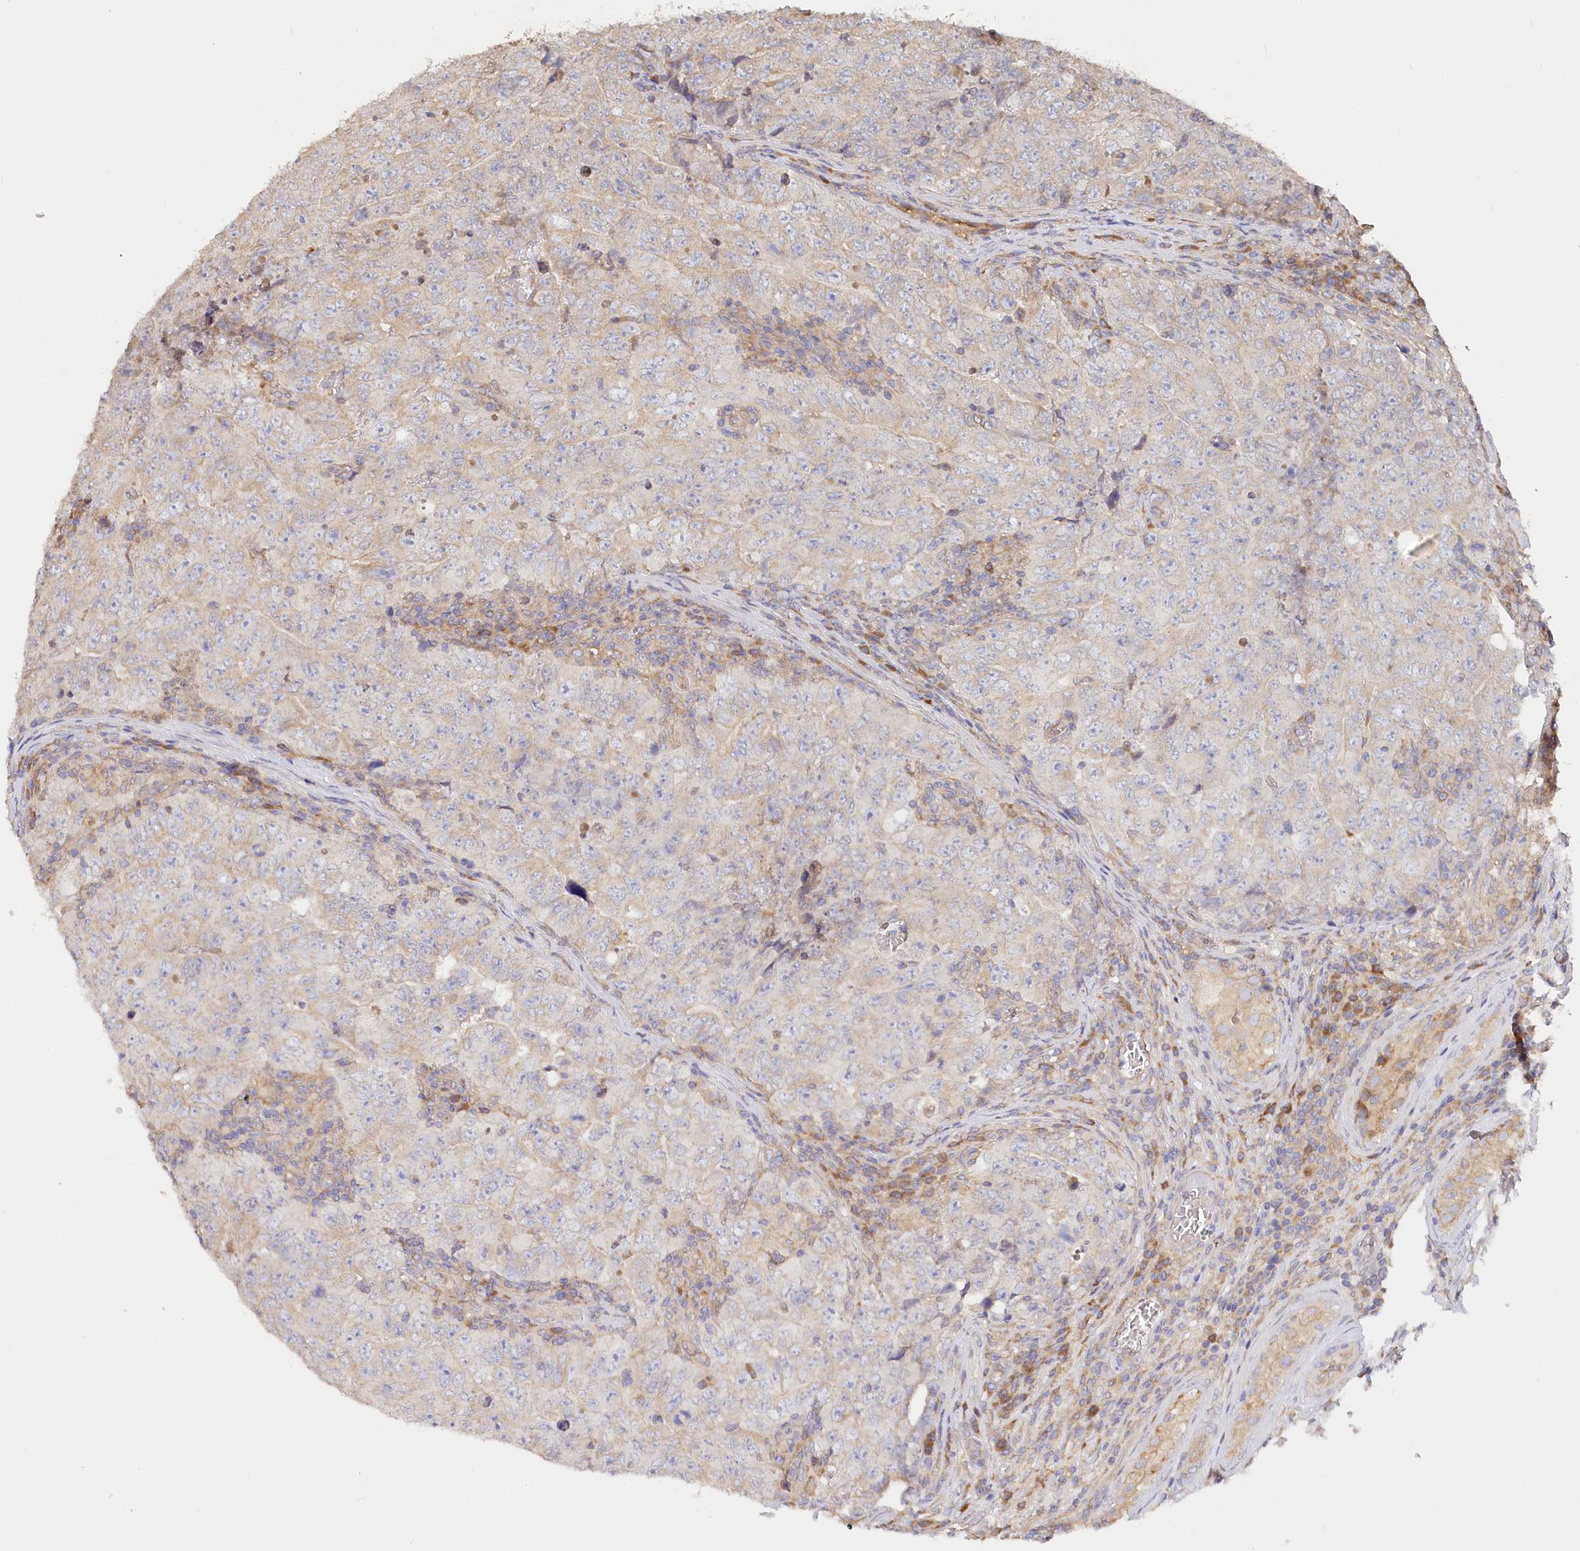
{"staining": {"intensity": "weak", "quantity": "<25%", "location": "cytoplasmic/membranous"}, "tissue": "testis cancer", "cell_type": "Tumor cells", "image_type": "cancer", "snomed": [{"axis": "morphology", "description": "Carcinoma, Embryonal, NOS"}, {"axis": "topography", "description": "Testis"}], "caption": "Immunohistochemistry (IHC) photomicrograph of human testis embryonal carcinoma stained for a protein (brown), which exhibits no staining in tumor cells. The staining was performed using DAB (3,3'-diaminobenzidine) to visualize the protein expression in brown, while the nuclei were stained in blue with hematoxylin (Magnification: 20x).", "gene": "PAIP2", "patient": {"sex": "male", "age": 26}}